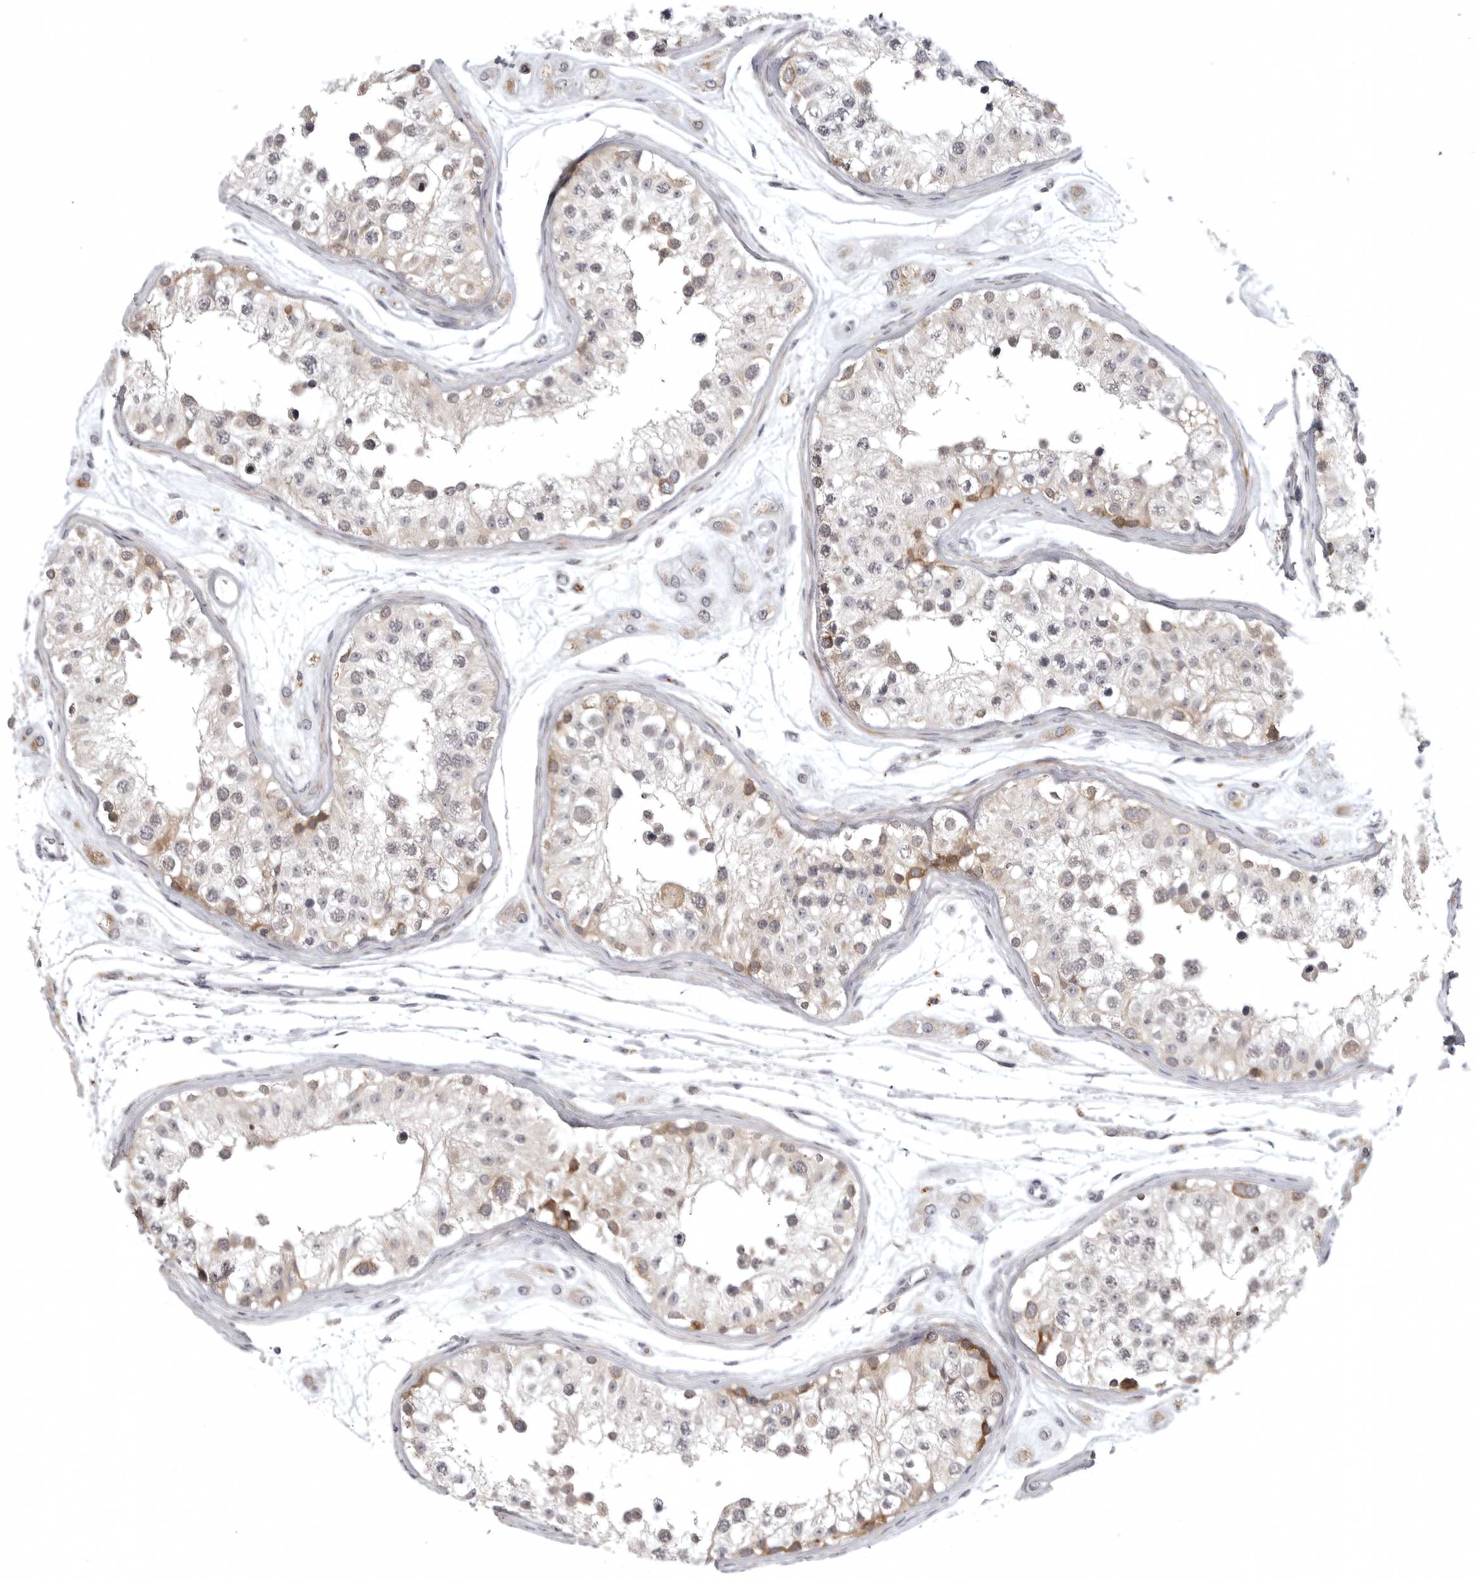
{"staining": {"intensity": "moderate", "quantity": "25%-75%", "location": "cytoplasmic/membranous"}, "tissue": "testis", "cell_type": "Cells in seminiferous ducts", "image_type": "normal", "snomed": [{"axis": "morphology", "description": "Normal tissue, NOS"}, {"axis": "morphology", "description": "Adenocarcinoma, metastatic, NOS"}, {"axis": "topography", "description": "Testis"}], "caption": "Testis stained with immunohistochemistry (IHC) exhibits moderate cytoplasmic/membranous staining in approximately 25%-75% of cells in seminiferous ducts. (Stains: DAB in brown, nuclei in blue, Microscopy: brightfield microscopy at high magnification).", "gene": "CD300LD", "patient": {"sex": "male", "age": 26}}